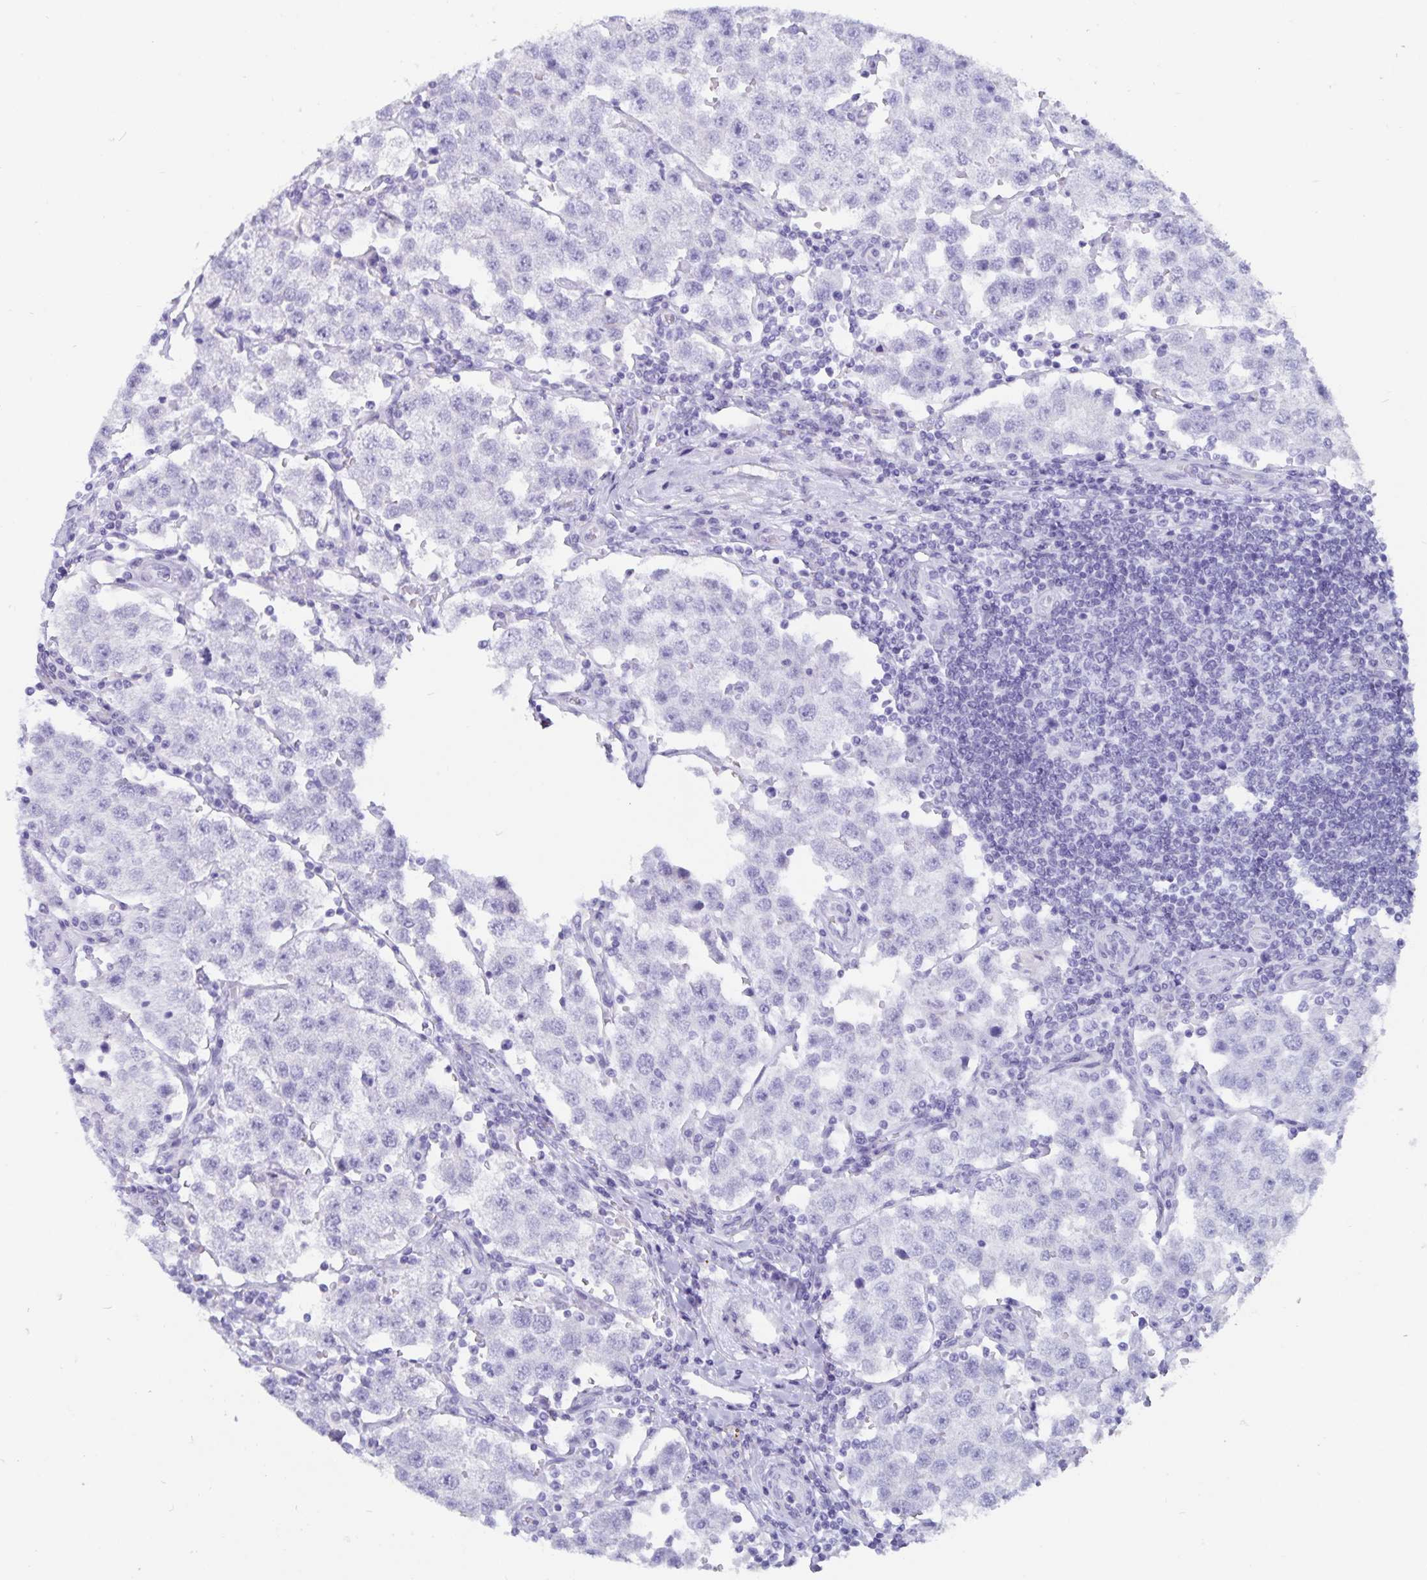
{"staining": {"intensity": "negative", "quantity": "none", "location": "none"}, "tissue": "testis cancer", "cell_type": "Tumor cells", "image_type": "cancer", "snomed": [{"axis": "morphology", "description": "Seminoma, NOS"}, {"axis": "topography", "description": "Testis"}], "caption": "Protein analysis of seminoma (testis) displays no significant positivity in tumor cells. (DAB (3,3'-diaminobenzidine) IHC visualized using brightfield microscopy, high magnification).", "gene": "GPR137", "patient": {"sex": "male", "age": 37}}